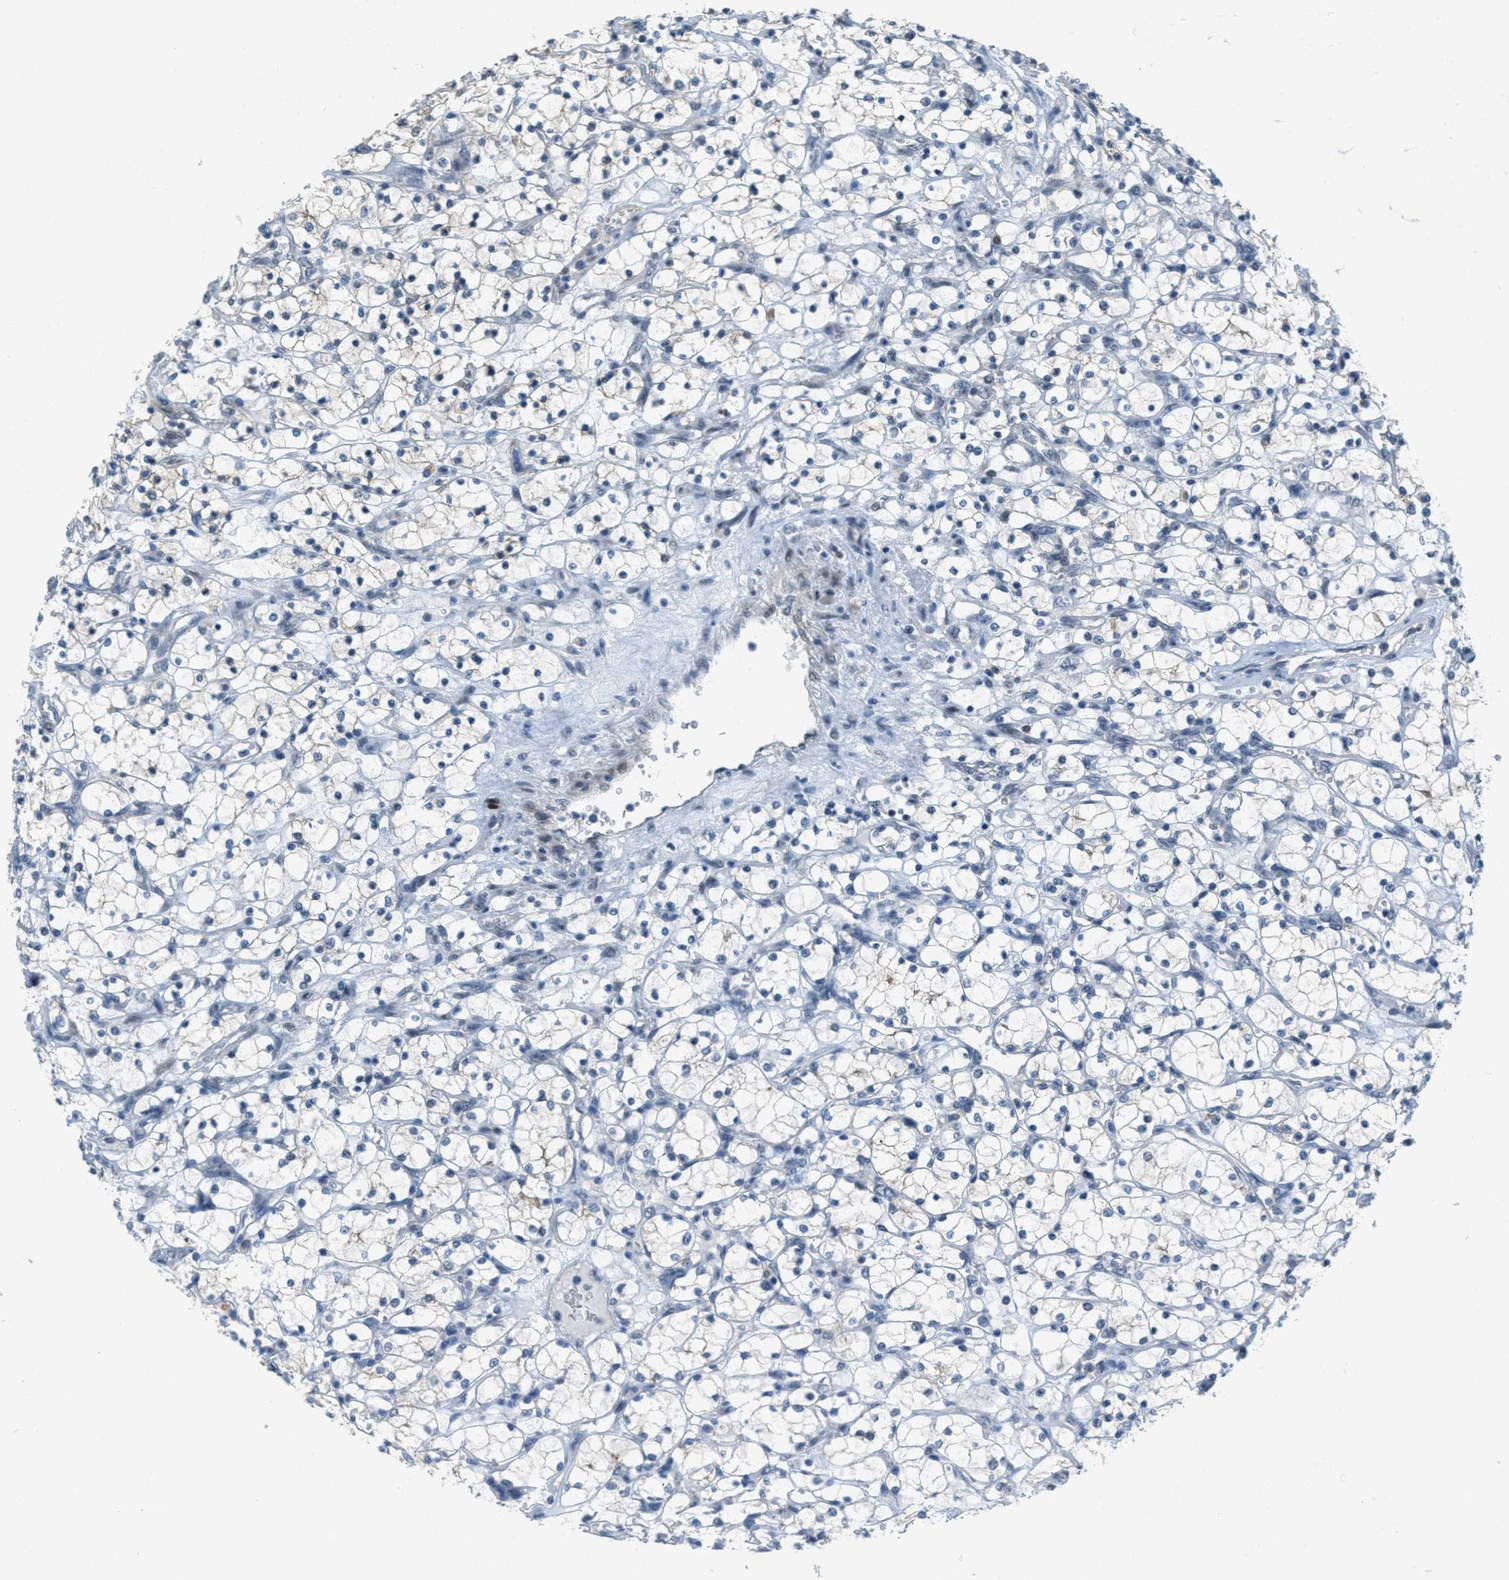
{"staining": {"intensity": "negative", "quantity": "none", "location": "none"}, "tissue": "renal cancer", "cell_type": "Tumor cells", "image_type": "cancer", "snomed": [{"axis": "morphology", "description": "Adenocarcinoma, NOS"}, {"axis": "topography", "description": "Kidney"}], "caption": "A high-resolution micrograph shows IHC staining of renal cancer (adenocarcinoma), which demonstrates no significant expression in tumor cells.", "gene": "TCF3", "patient": {"sex": "female", "age": 69}}